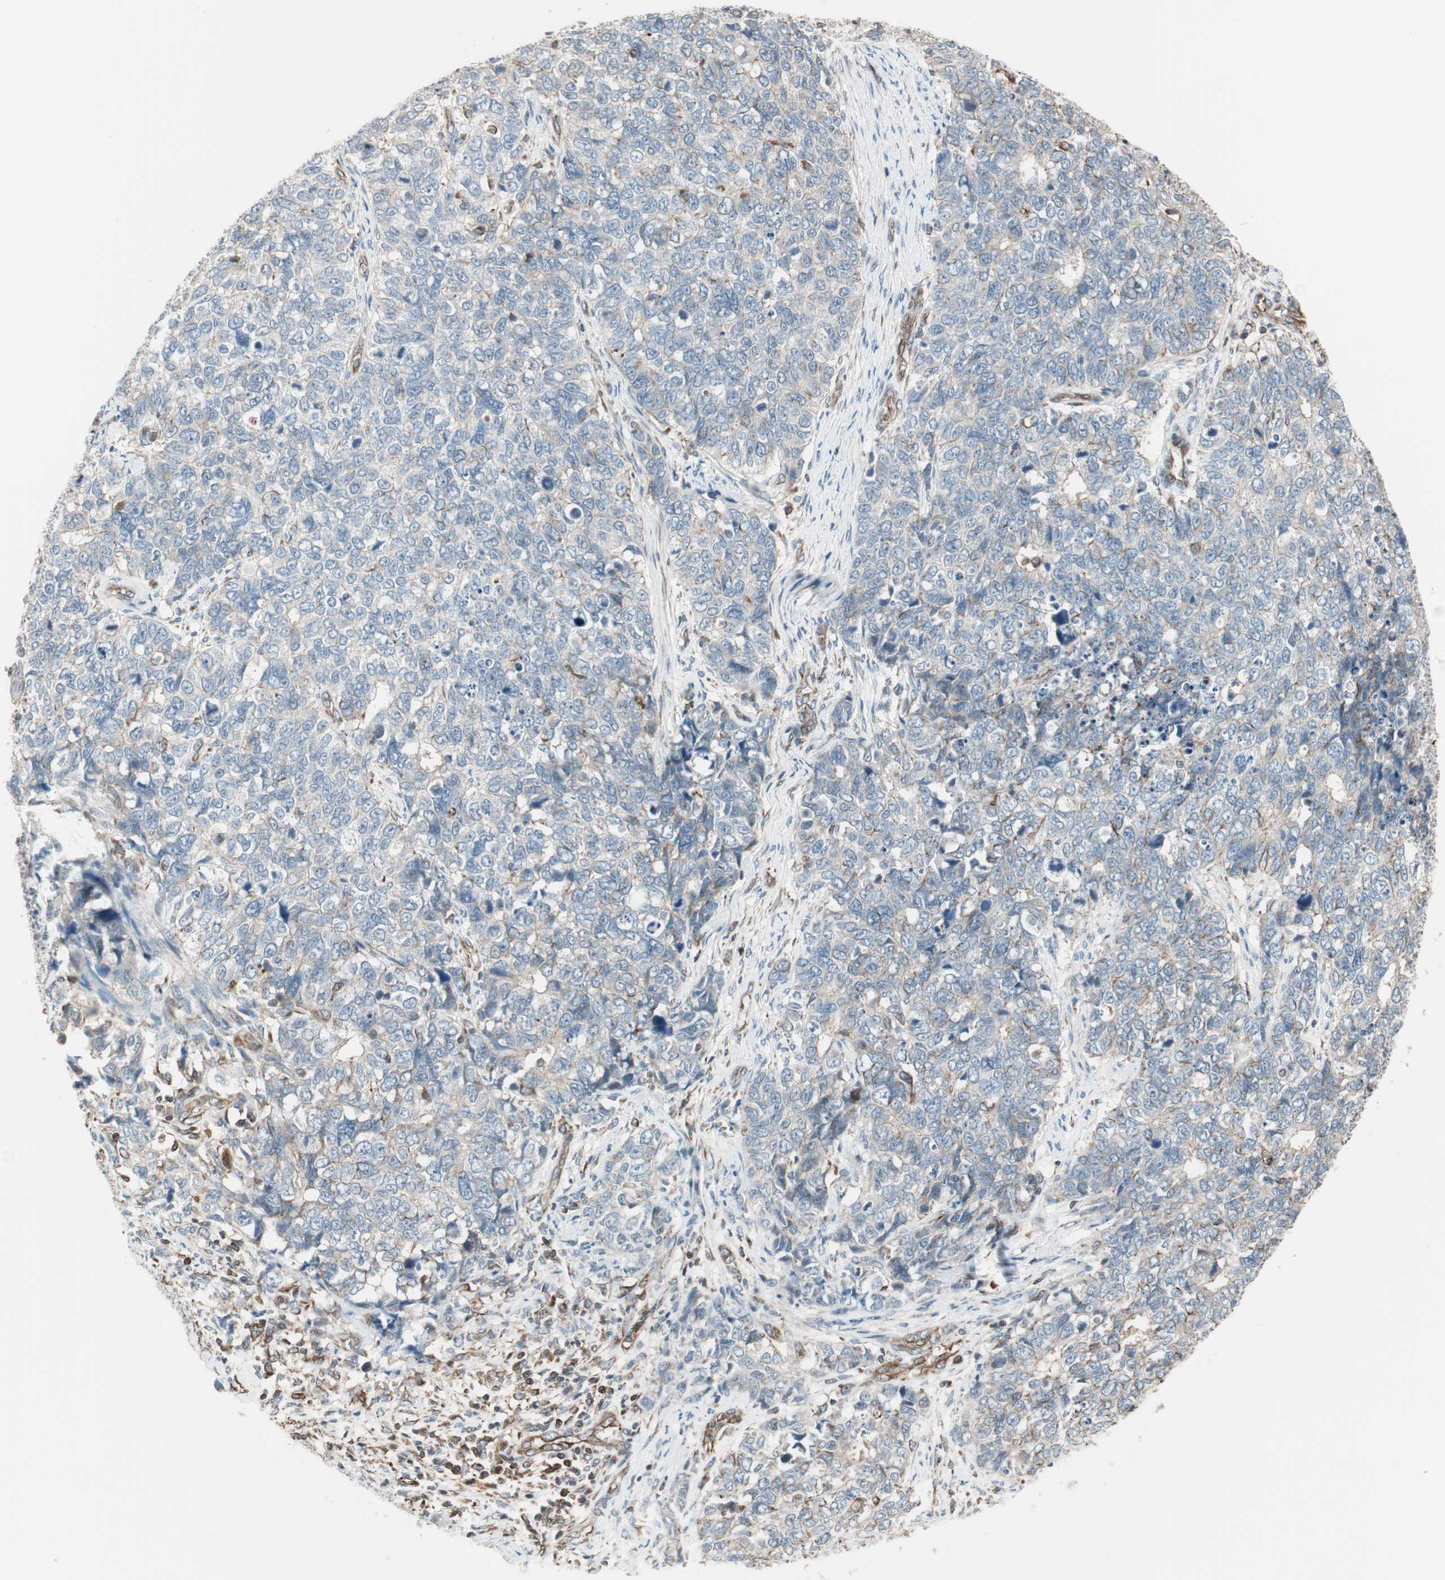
{"staining": {"intensity": "weak", "quantity": "<25%", "location": "cytoplasmic/membranous"}, "tissue": "cervical cancer", "cell_type": "Tumor cells", "image_type": "cancer", "snomed": [{"axis": "morphology", "description": "Squamous cell carcinoma, NOS"}, {"axis": "topography", "description": "Cervix"}], "caption": "This is an immunohistochemistry (IHC) micrograph of cervical cancer (squamous cell carcinoma). There is no positivity in tumor cells.", "gene": "MAD2L2", "patient": {"sex": "female", "age": 63}}